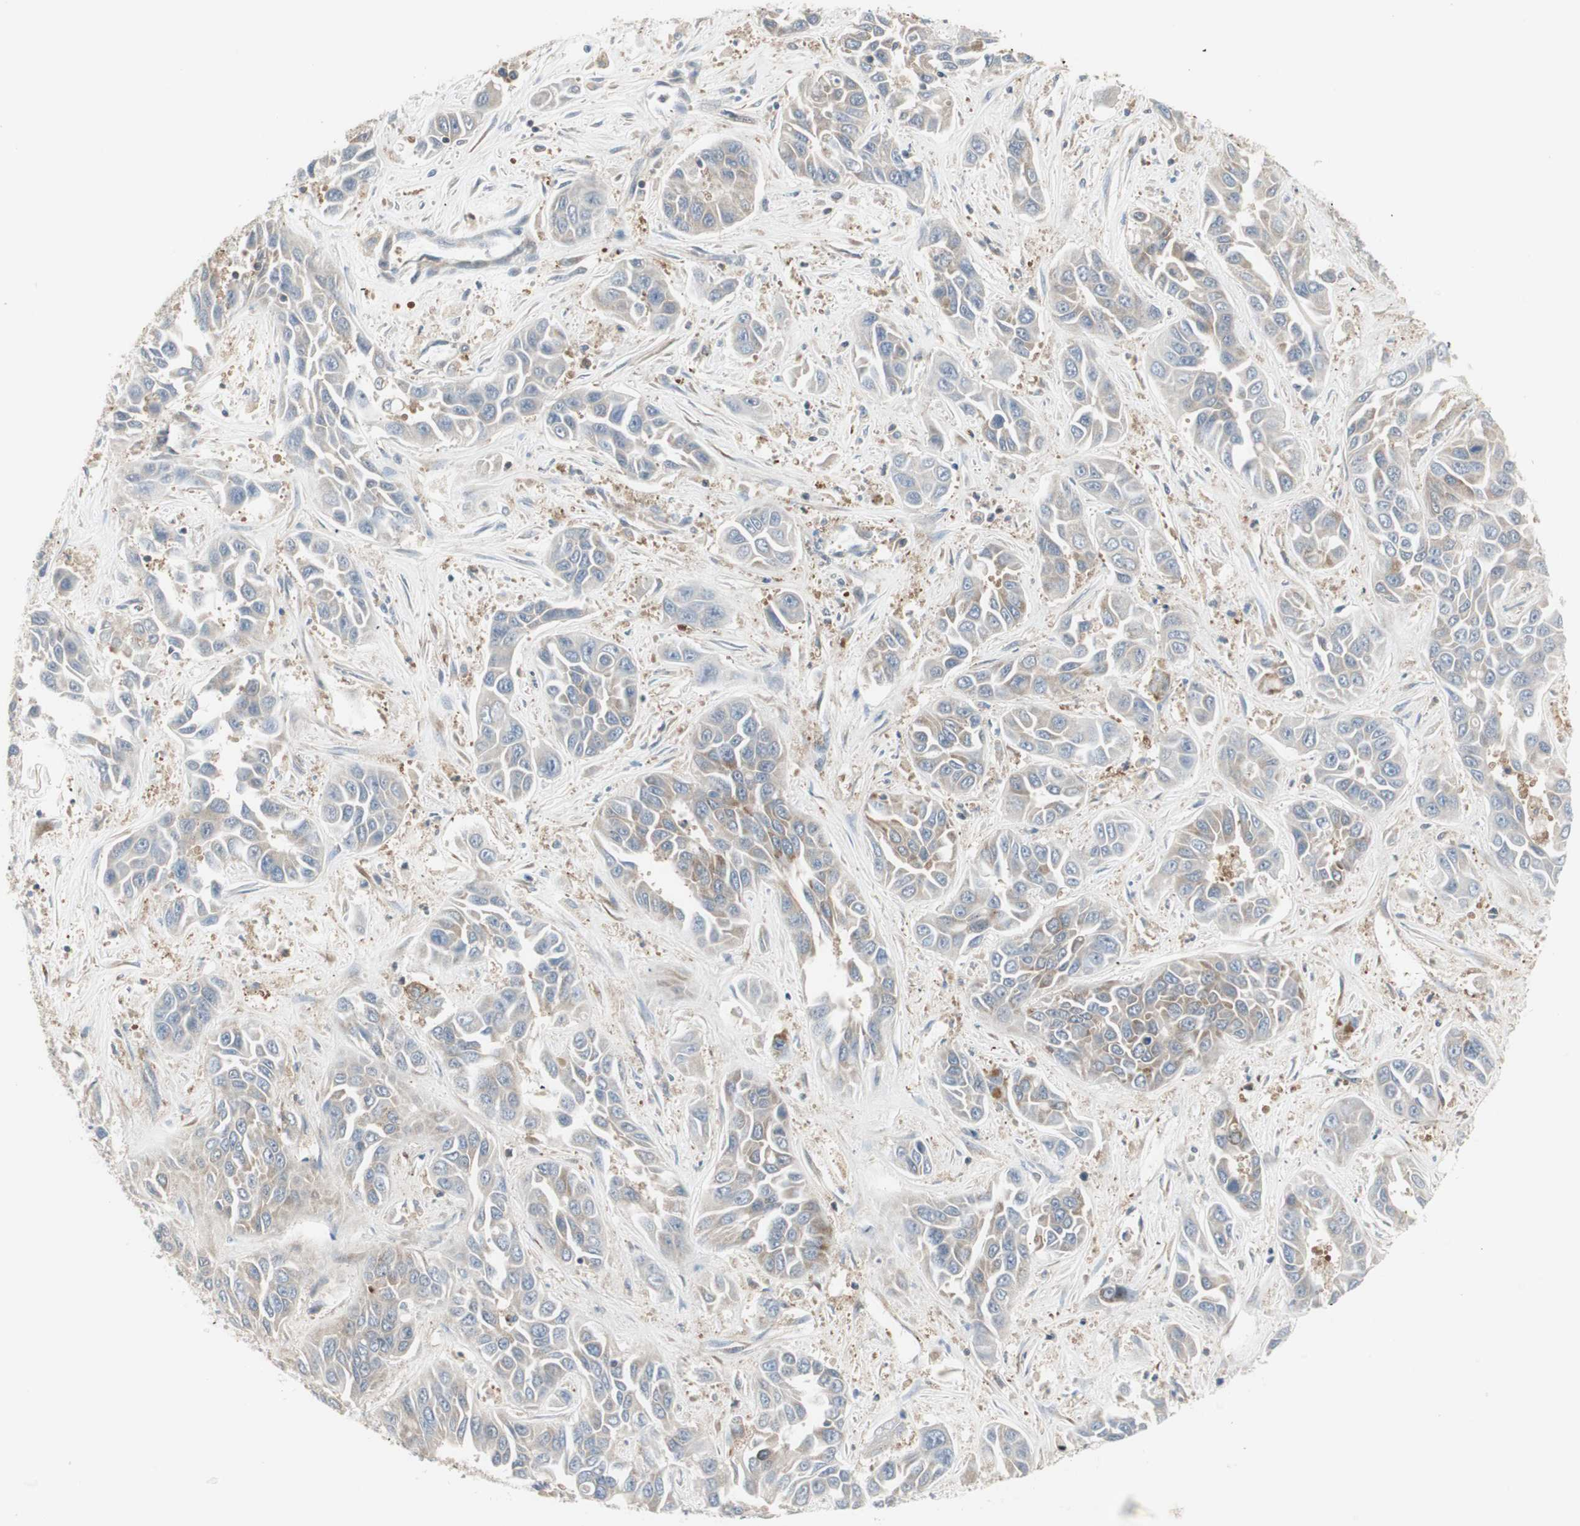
{"staining": {"intensity": "weak", "quantity": "25%-75%", "location": "cytoplasmic/membranous"}, "tissue": "liver cancer", "cell_type": "Tumor cells", "image_type": "cancer", "snomed": [{"axis": "morphology", "description": "Cholangiocarcinoma"}, {"axis": "topography", "description": "Liver"}], "caption": "The photomicrograph demonstrates a brown stain indicating the presence of a protein in the cytoplasmic/membranous of tumor cells in cholangiocarcinoma (liver). The staining was performed using DAB, with brown indicating positive protein expression. Nuclei are stained blue with hematoxylin.", "gene": "ZFP36", "patient": {"sex": "female", "age": 52}}